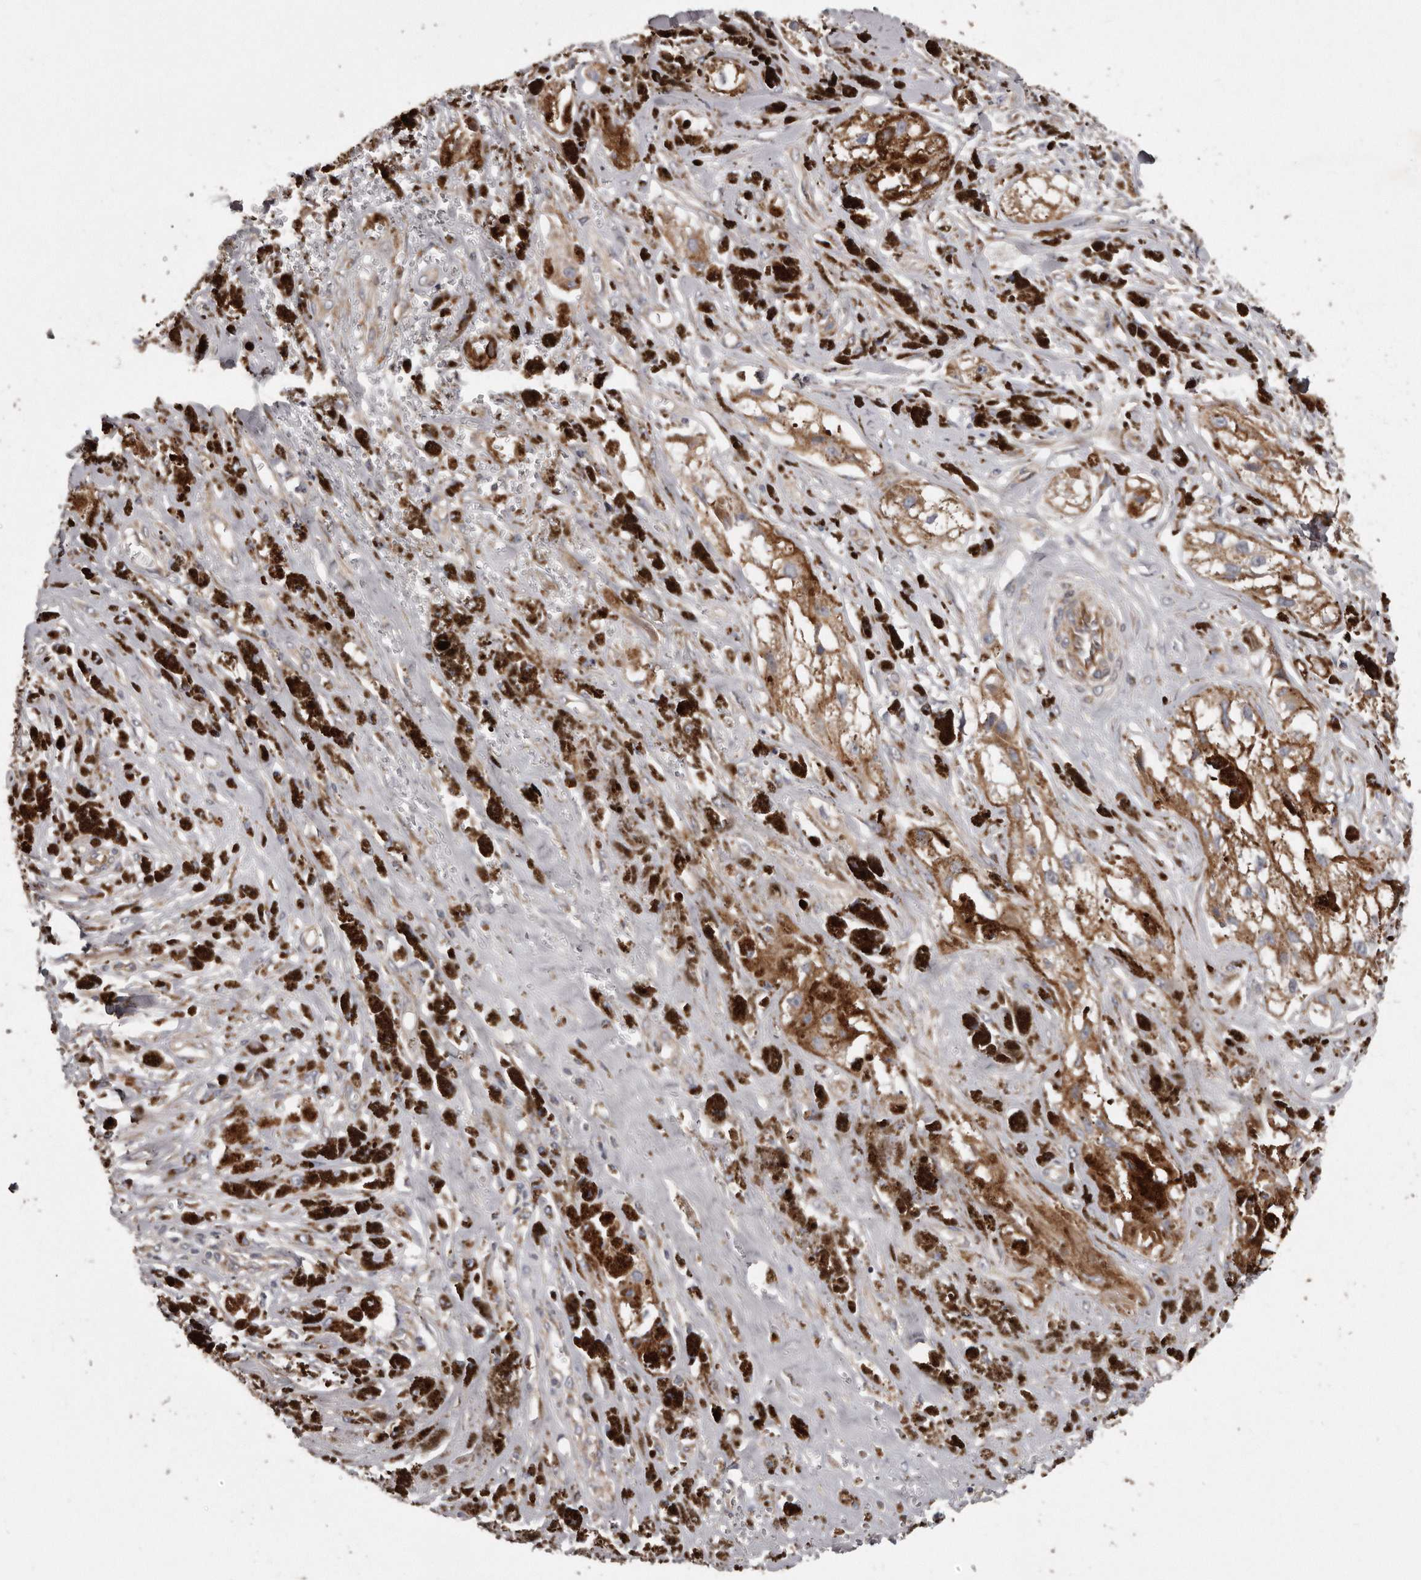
{"staining": {"intensity": "weak", "quantity": ">75%", "location": "cytoplasmic/membranous"}, "tissue": "melanoma", "cell_type": "Tumor cells", "image_type": "cancer", "snomed": [{"axis": "morphology", "description": "Malignant melanoma, NOS"}, {"axis": "topography", "description": "Skin"}], "caption": "Protein analysis of malignant melanoma tissue demonstrates weak cytoplasmic/membranous expression in about >75% of tumor cells.", "gene": "ARMCX1", "patient": {"sex": "male", "age": 88}}